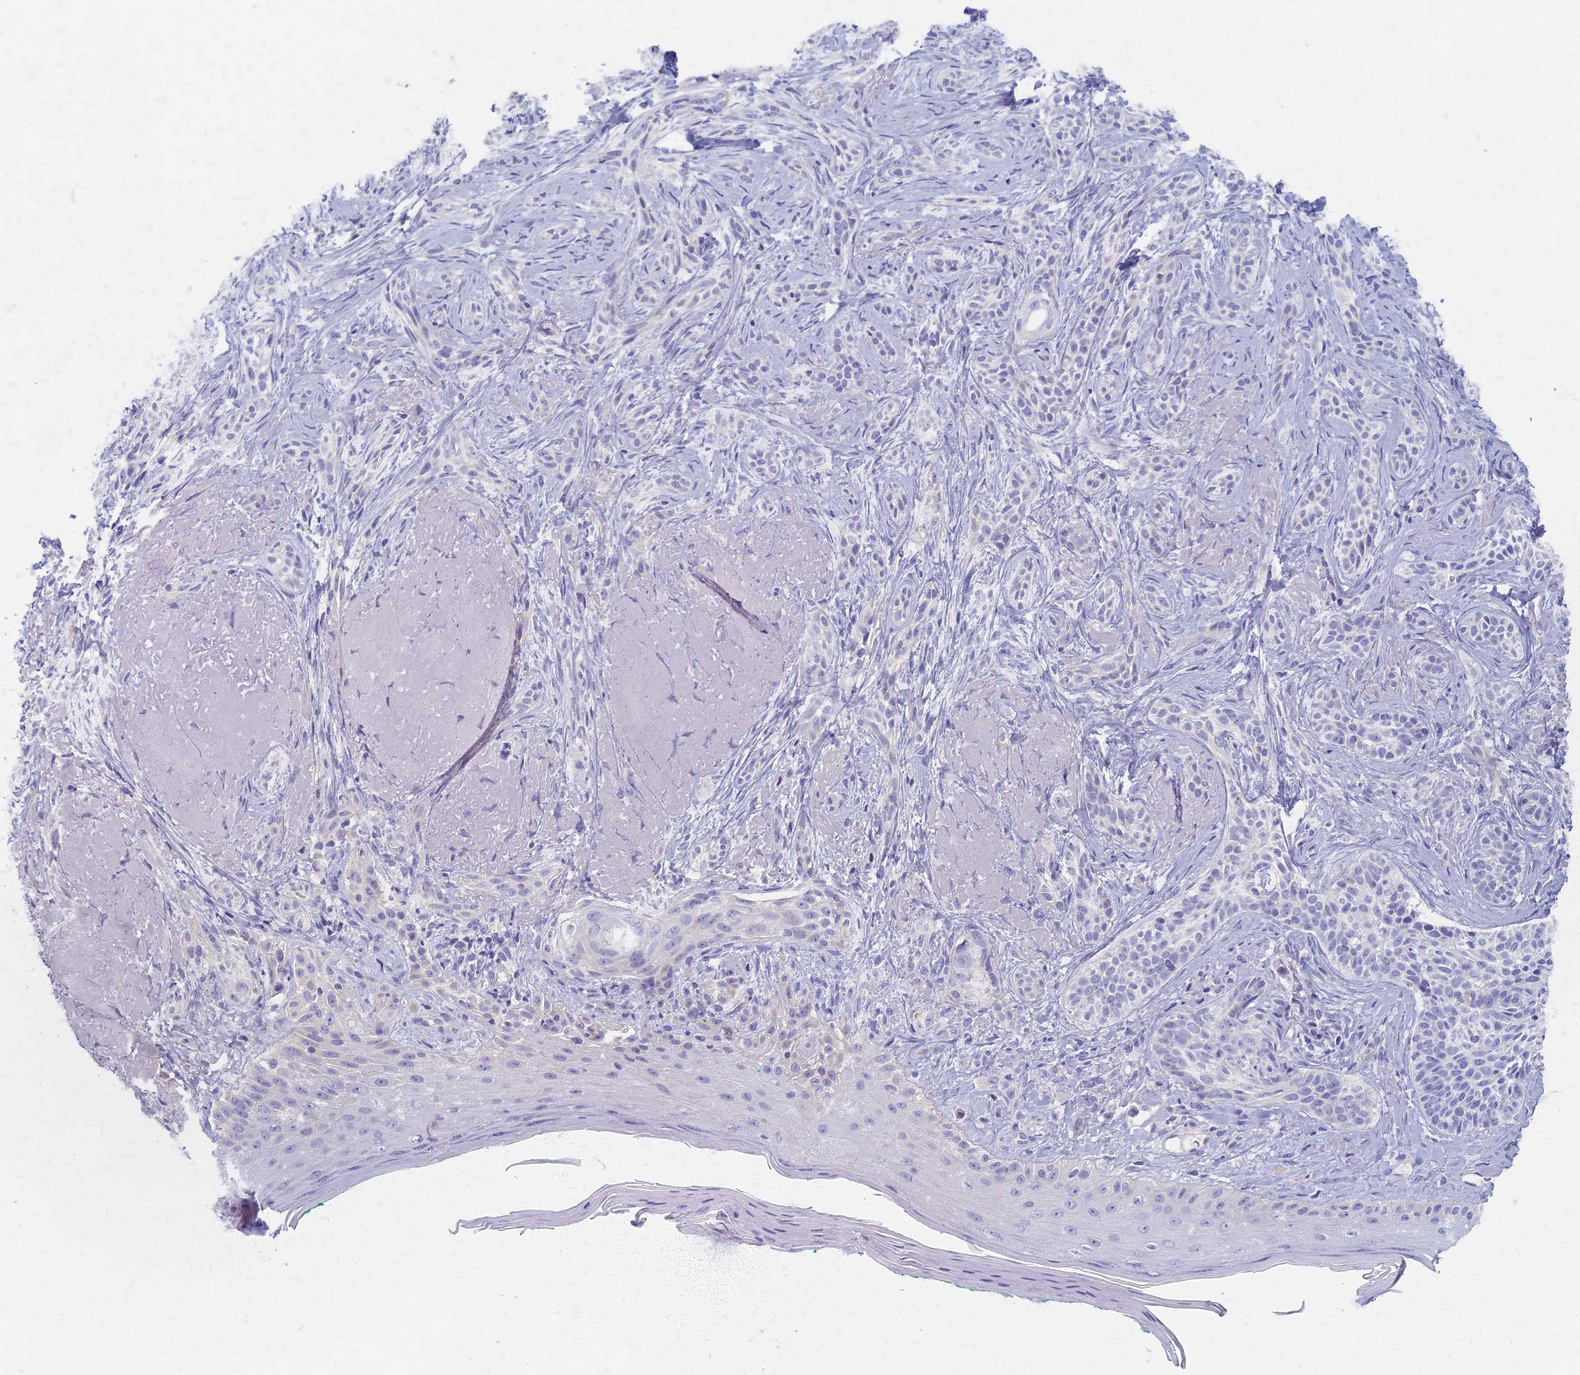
{"staining": {"intensity": "negative", "quantity": "none", "location": "none"}, "tissue": "skin cancer", "cell_type": "Tumor cells", "image_type": "cancer", "snomed": [{"axis": "morphology", "description": "Basal cell carcinoma"}, {"axis": "topography", "description": "Skin"}], "caption": "Immunohistochemistry photomicrograph of neoplastic tissue: skin basal cell carcinoma stained with DAB (3,3'-diaminobenzidine) exhibits no significant protein positivity in tumor cells.", "gene": "AP4E1", "patient": {"sex": "male", "age": 71}}